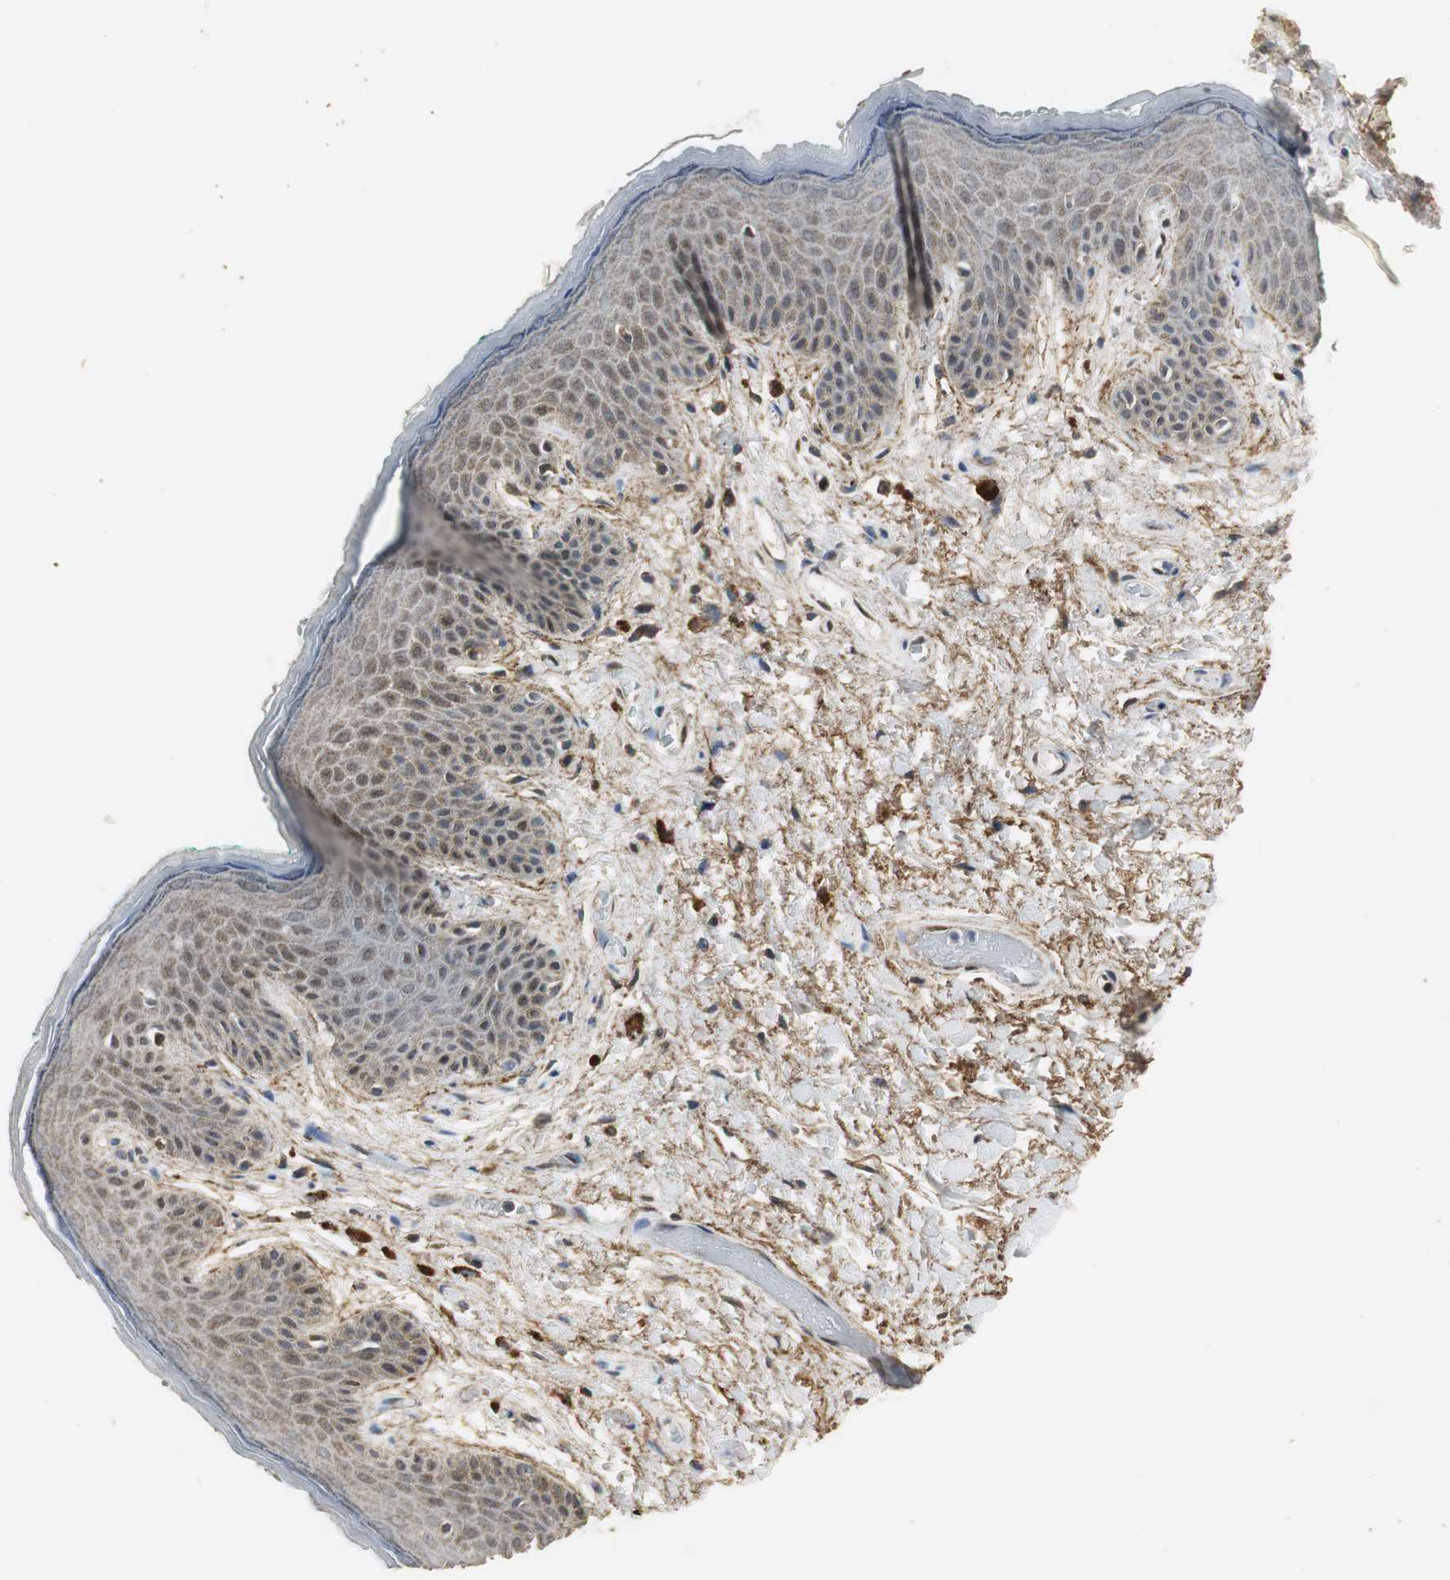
{"staining": {"intensity": "weak", "quantity": "25%-75%", "location": "cytoplasmic/membranous"}, "tissue": "skin", "cell_type": "Epidermal cells", "image_type": "normal", "snomed": [{"axis": "morphology", "description": "Normal tissue, NOS"}, {"axis": "topography", "description": "Anal"}], "caption": "Immunohistochemistry (IHC) micrograph of normal skin: skin stained using immunohistochemistry exhibits low levels of weak protein expression localized specifically in the cytoplasmic/membranous of epidermal cells, appearing as a cytoplasmic/membranous brown color.", "gene": "DNAJB4", "patient": {"sex": "male", "age": 74}}